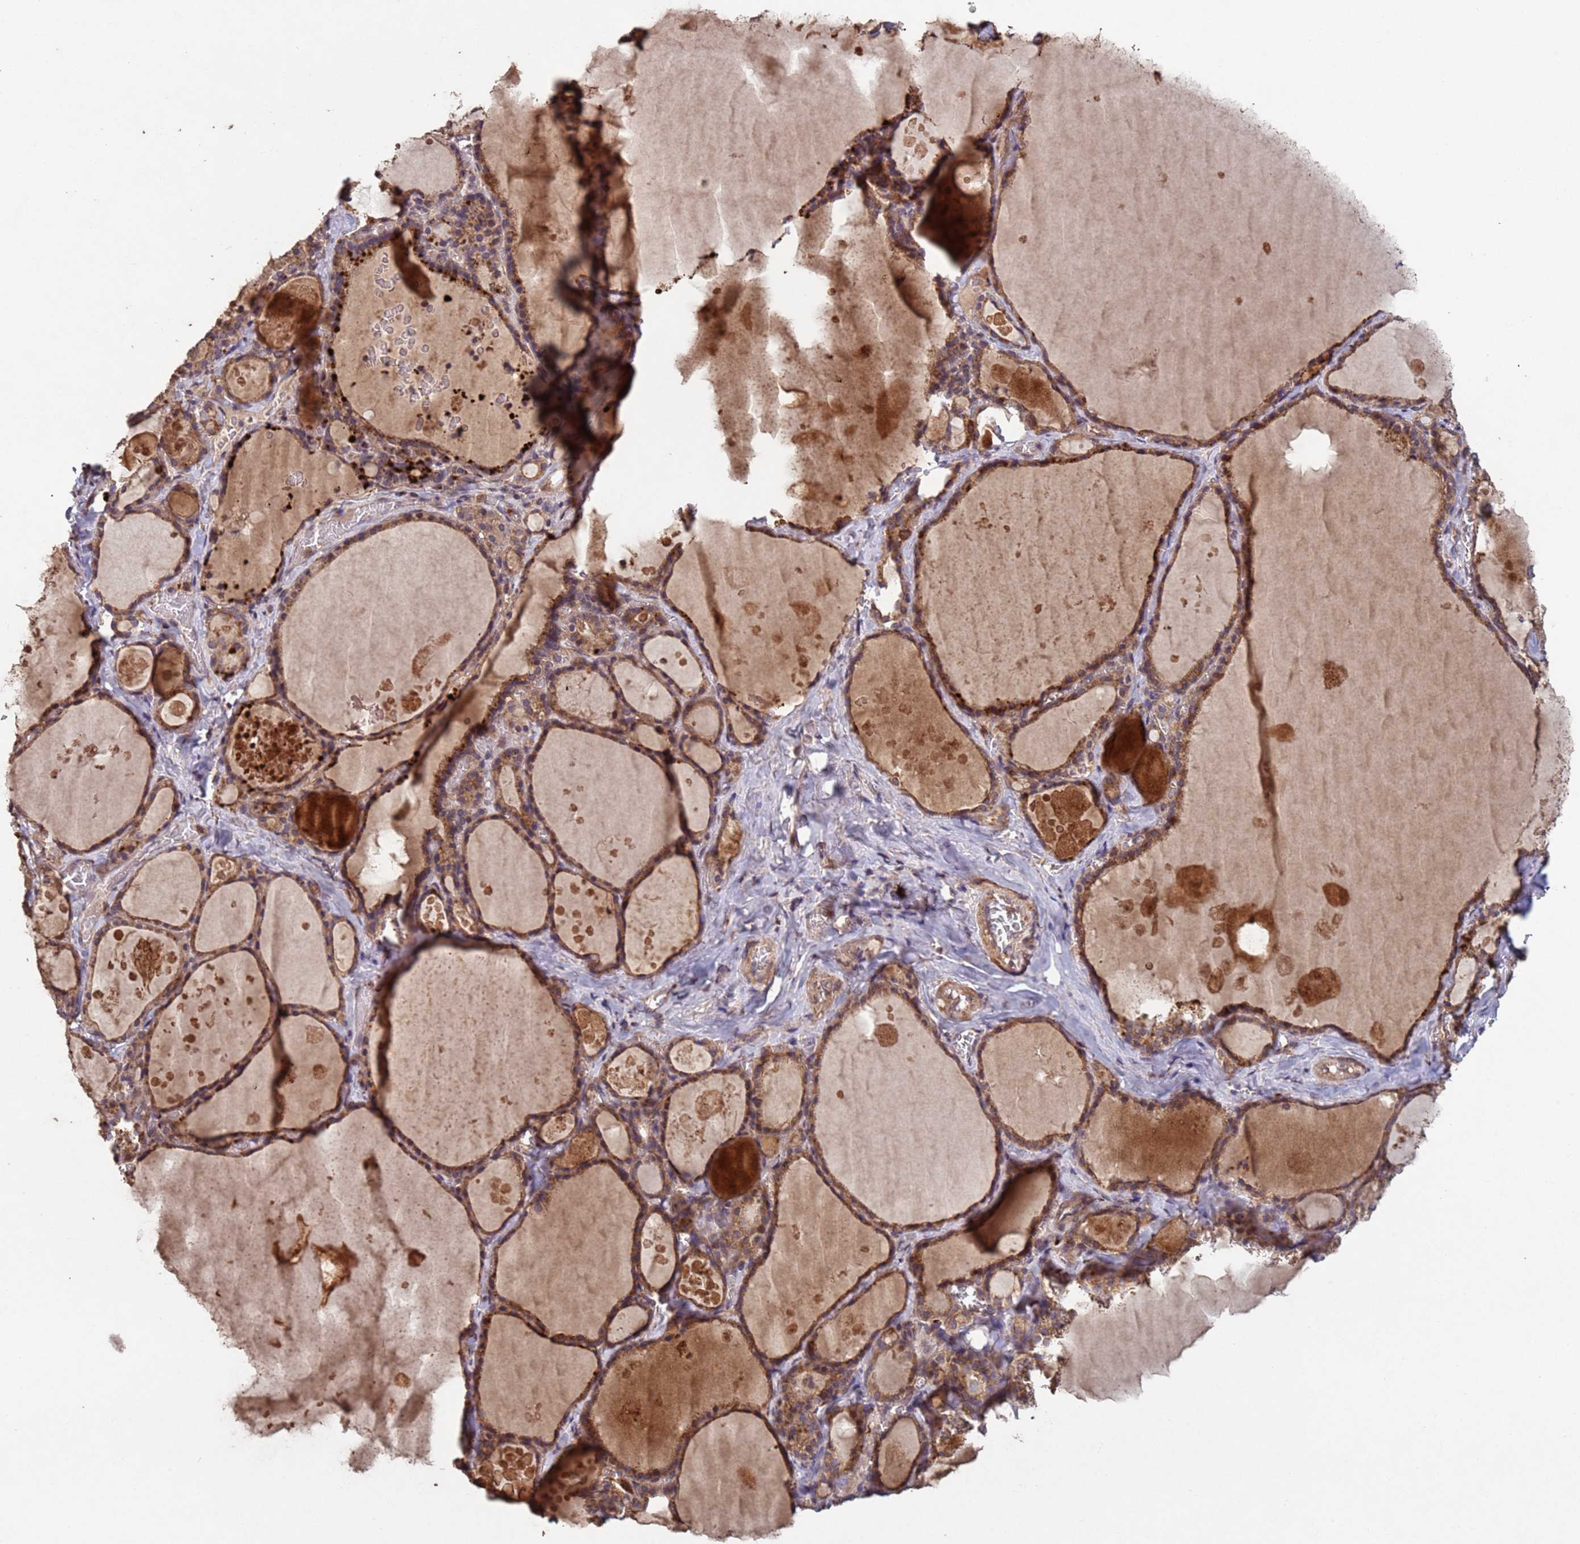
{"staining": {"intensity": "moderate", "quantity": ">75%", "location": "cytoplasmic/membranous"}, "tissue": "thyroid gland", "cell_type": "Glandular cells", "image_type": "normal", "snomed": [{"axis": "morphology", "description": "Normal tissue, NOS"}, {"axis": "topography", "description": "Thyroid gland"}], "caption": "Thyroid gland stained with immunohistochemistry (IHC) shows moderate cytoplasmic/membranous staining in approximately >75% of glandular cells.", "gene": "FASTKD1", "patient": {"sex": "male", "age": 56}}